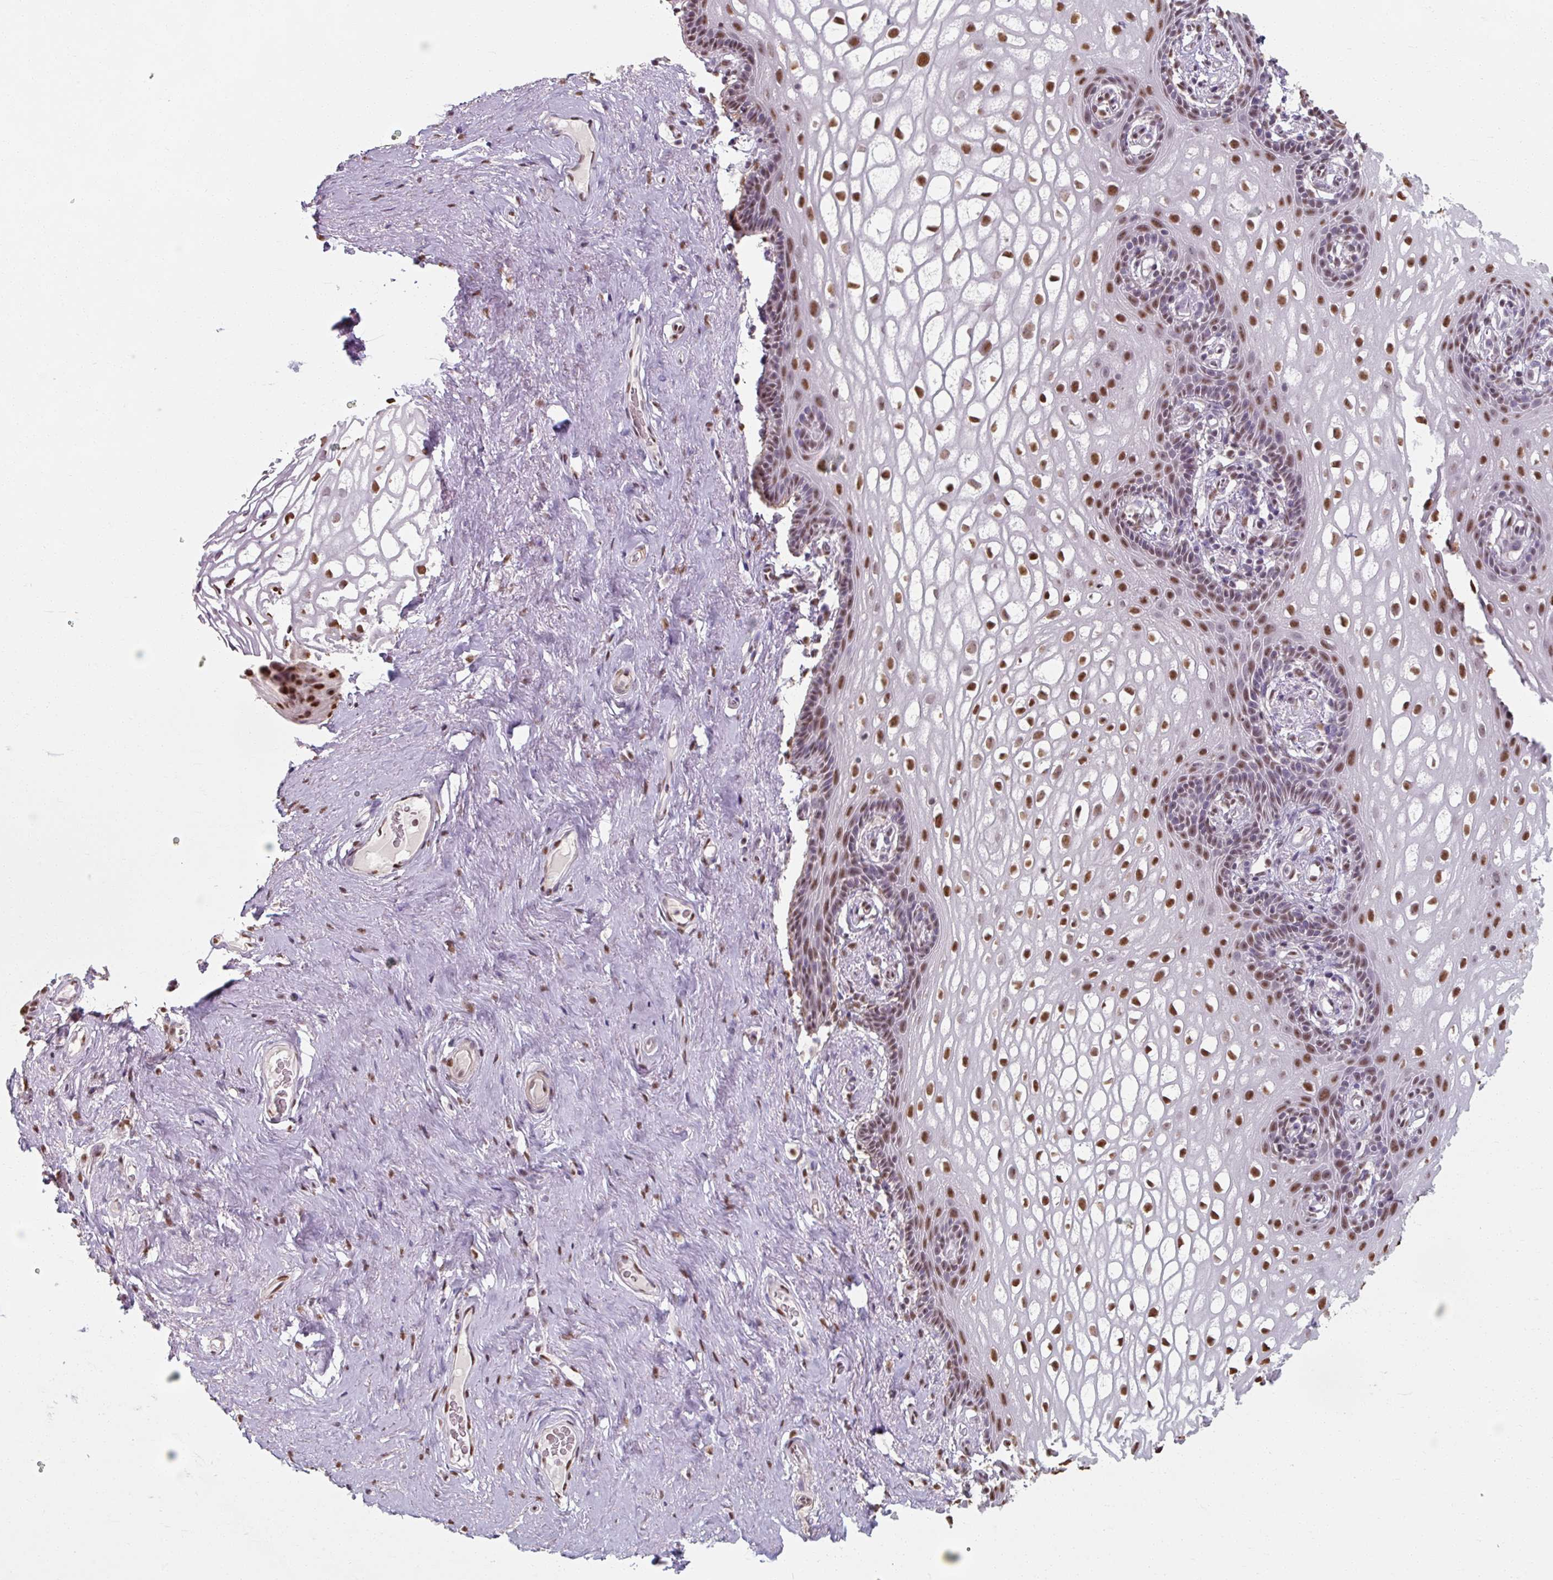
{"staining": {"intensity": "moderate", "quantity": ">75%", "location": "nuclear"}, "tissue": "vagina", "cell_type": "Squamous epithelial cells", "image_type": "normal", "snomed": [{"axis": "morphology", "description": "Normal tissue, NOS"}, {"axis": "topography", "description": "Vagina"}, {"axis": "topography", "description": "Peripheral nerve tissue"}], "caption": "Unremarkable vagina shows moderate nuclear positivity in about >75% of squamous epithelial cells, visualized by immunohistochemistry. (Brightfield microscopy of DAB IHC at high magnification).", "gene": "ENSG00000291316", "patient": {"sex": "female", "age": 71}}